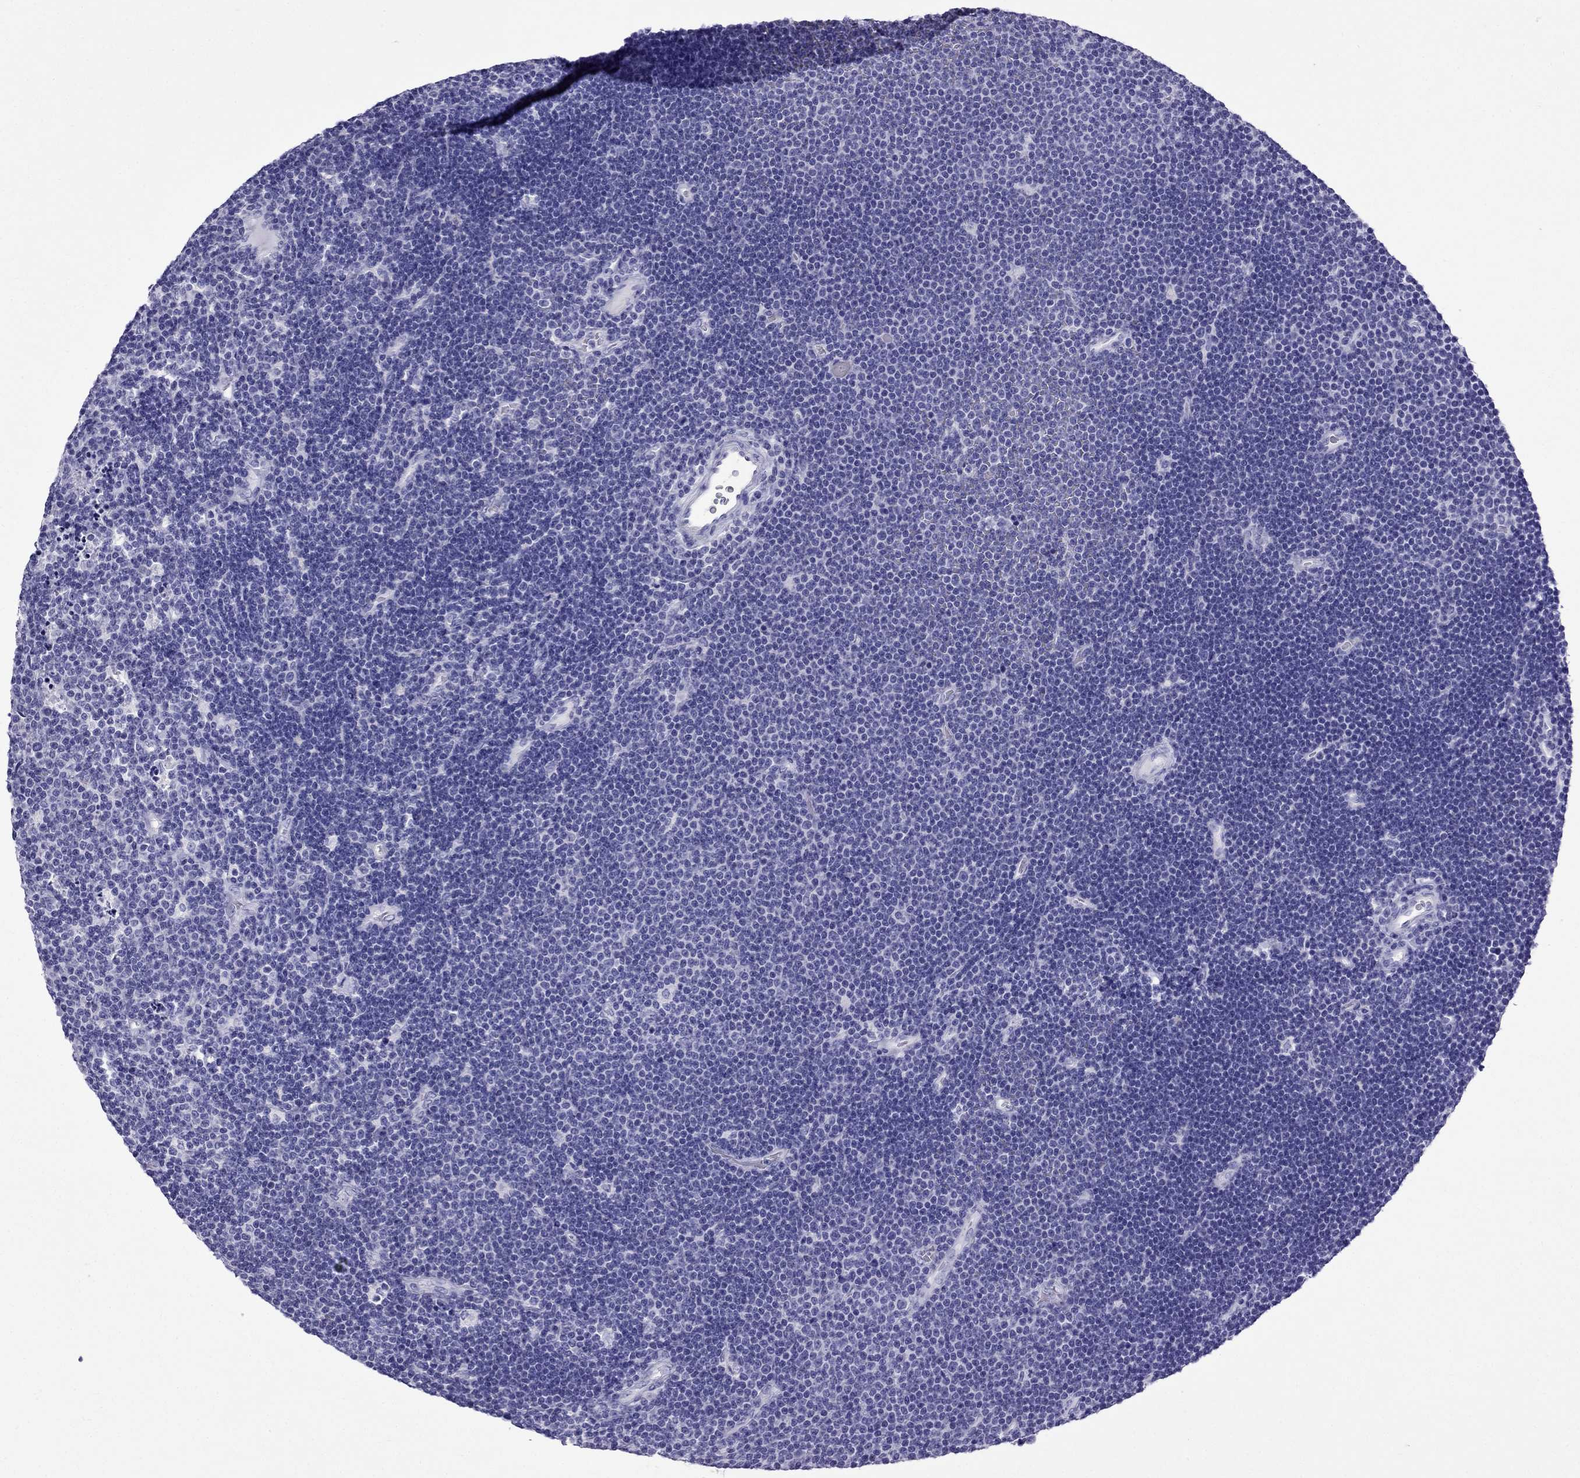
{"staining": {"intensity": "negative", "quantity": "none", "location": "none"}, "tissue": "lymphoma", "cell_type": "Tumor cells", "image_type": "cancer", "snomed": [{"axis": "morphology", "description": "Malignant lymphoma, non-Hodgkin's type, Low grade"}, {"axis": "topography", "description": "Brain"}], "caption": "There is no significant expression in tumor cells of lymphoma. (Brightfield microscopy of DAB (3,3'-diaminobenzidine) IHC at high magnification).", "gene": "ARR3", "patient": {"sex": "female", "age": 66}}